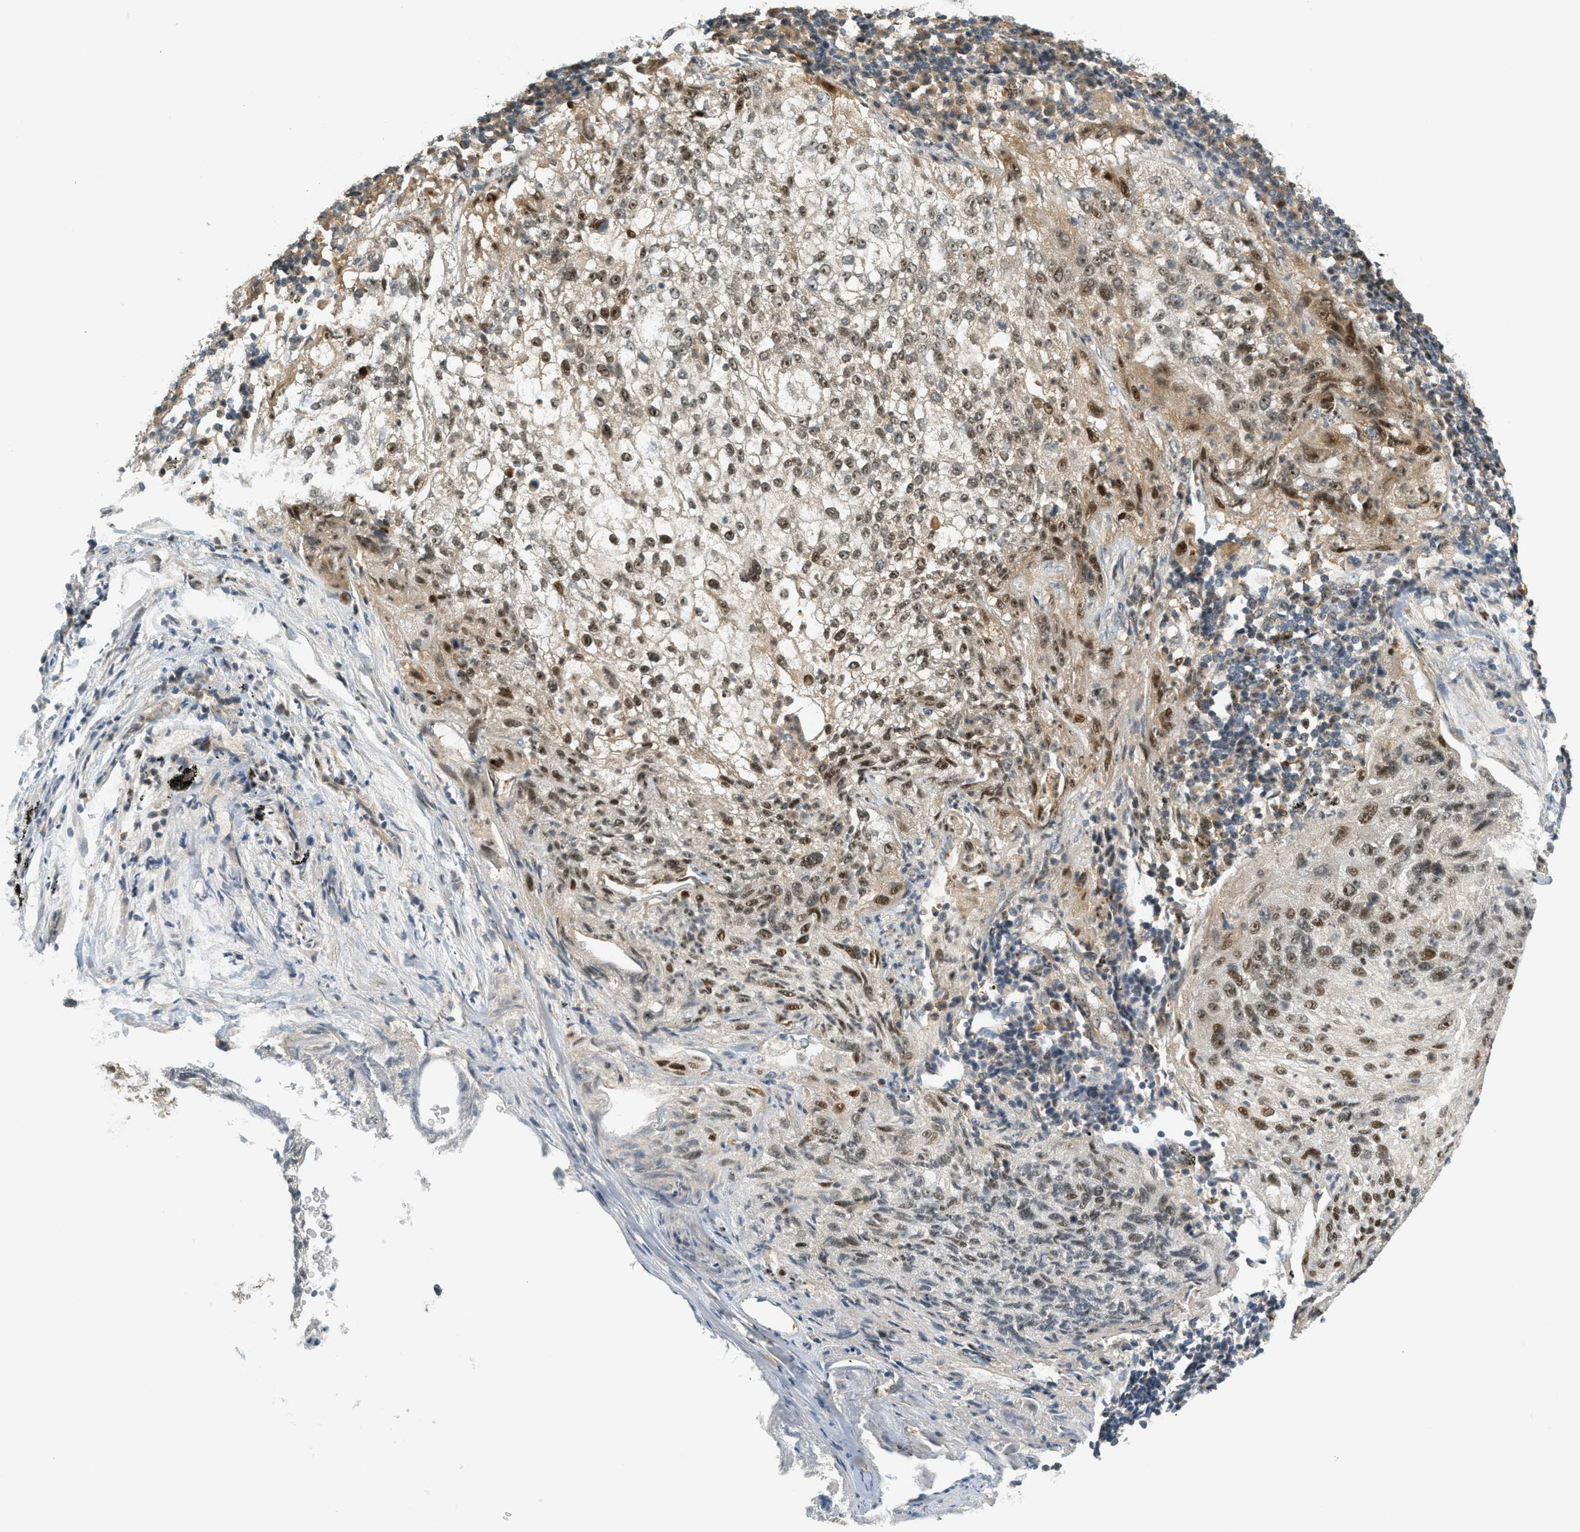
{"staining": {"intensity": "moderate", "quantity": ">75%", "location": "cytoplasmic/membranous,nuclear"}, "tissue": "lung cancer", "cell_type": "Tumor cells", "image_type": "cancer", "snomed": [{"axis": "morphology", "description": "Inflammation, NOS"}, {"axis": "morphology", "description": "Squamous cell carcinoma, NOS"}, {"axis": "topography", "description": "Lymph node"}, {"axis": "topography", "description": "Soft tissue"}, {"axis": "topography", "description": "Lung"}], "caption": "High-power microscopy captured an immunohistochemistry (IHC) histopathology image of lung squamous cell carcinoma, revealing moderate cytoplasmic/membranous and nuclear staining in approximately >75% of tumor cells.", "gene": "FOXM1", "patient": {"sex": "male", "age": 66}}